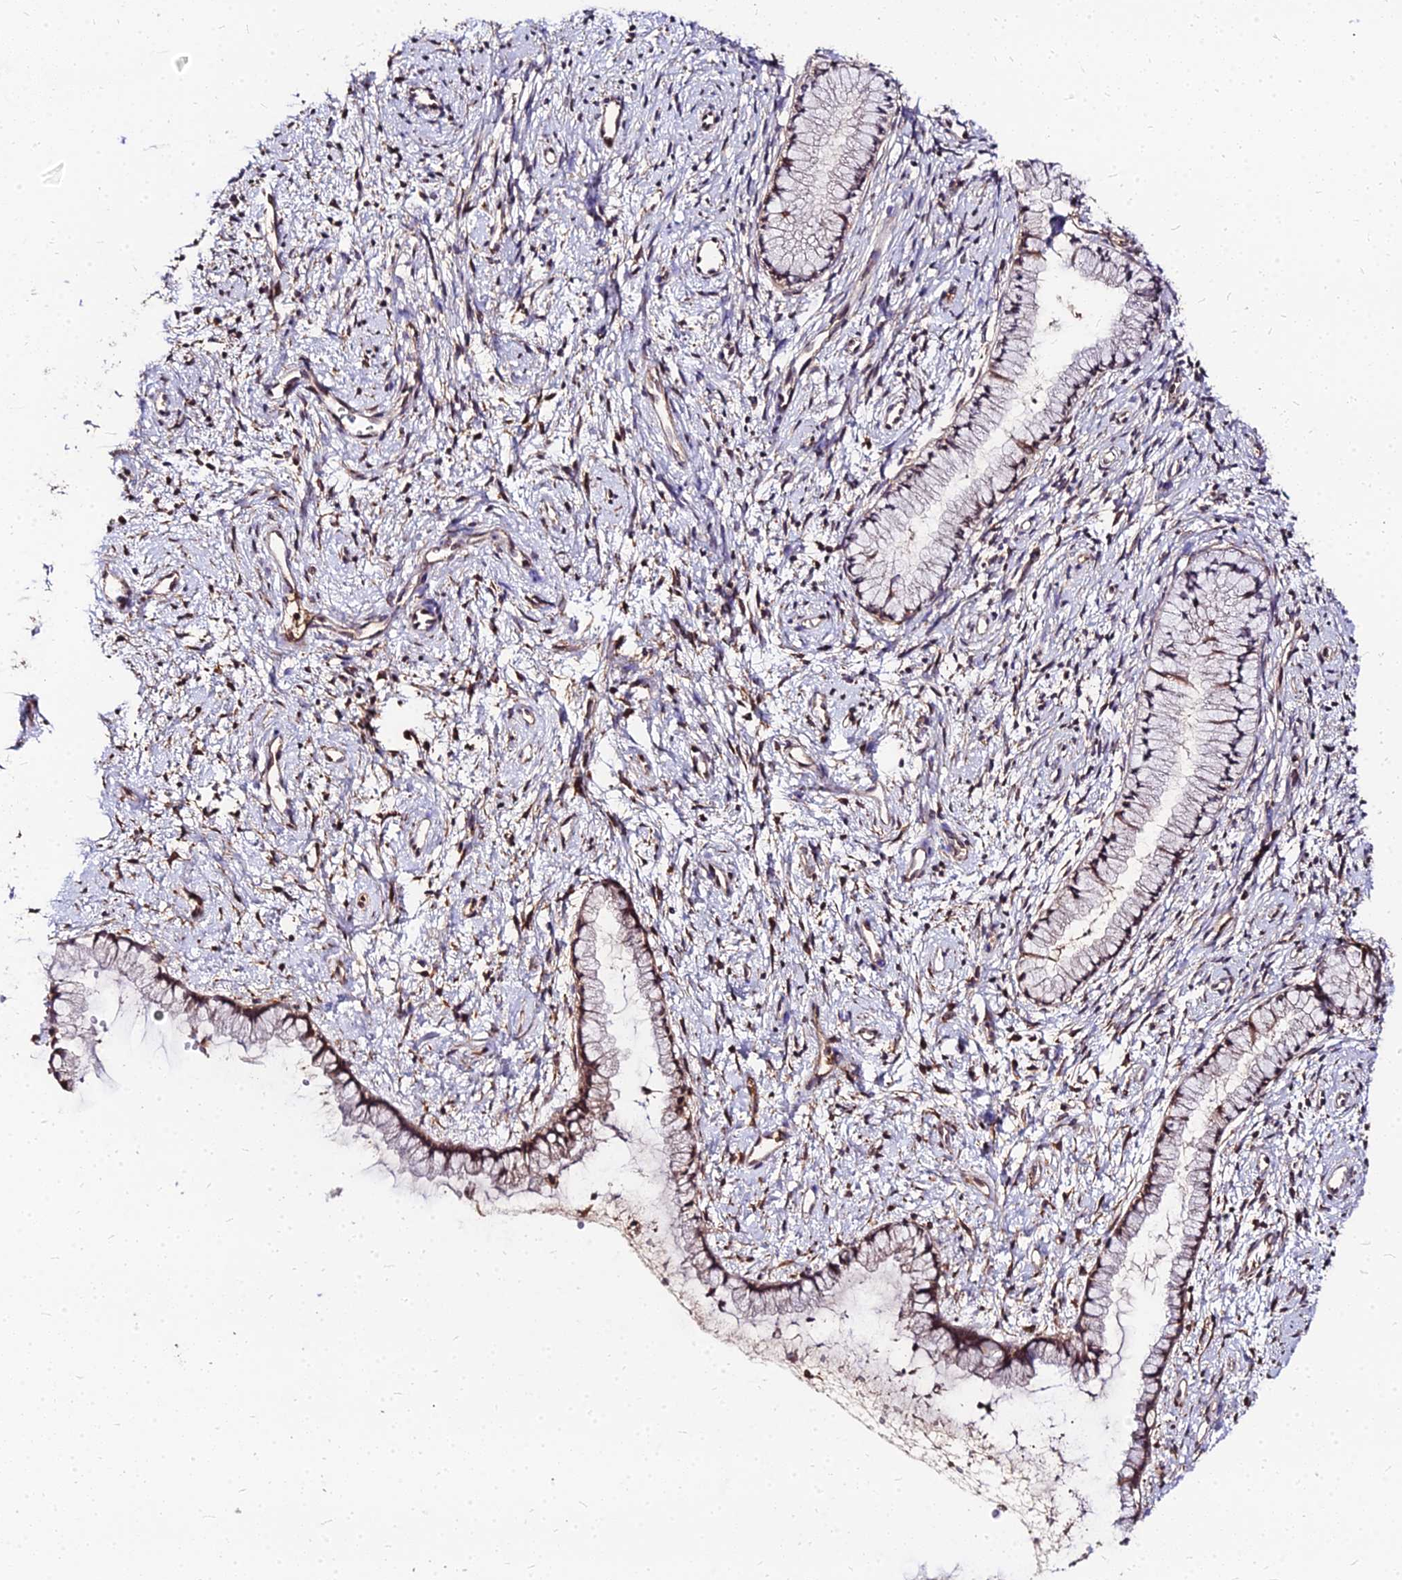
{"staining": {"intensity": "moderate", "quantity": ">75%", "location": "cytoplasmic/membranous"}, "tissue": "cervix", "cell_type": "Squamous epithelial cells", "image_type": "normal", "snomed": [{"axis": "morphology", "description": "Normal tissue, NOS"}, {"axis": "topography", "description": "Cervix"}], "caption": "IHC histopathology image of benign cervix stained for a protein (brown), which shows medium levels of moderate cytoplasmic/membranous expression in approximately >75% of squamous epithelial cells.", "gene": "PDE4D", "patient": {"sex": "female", "age": 57}}